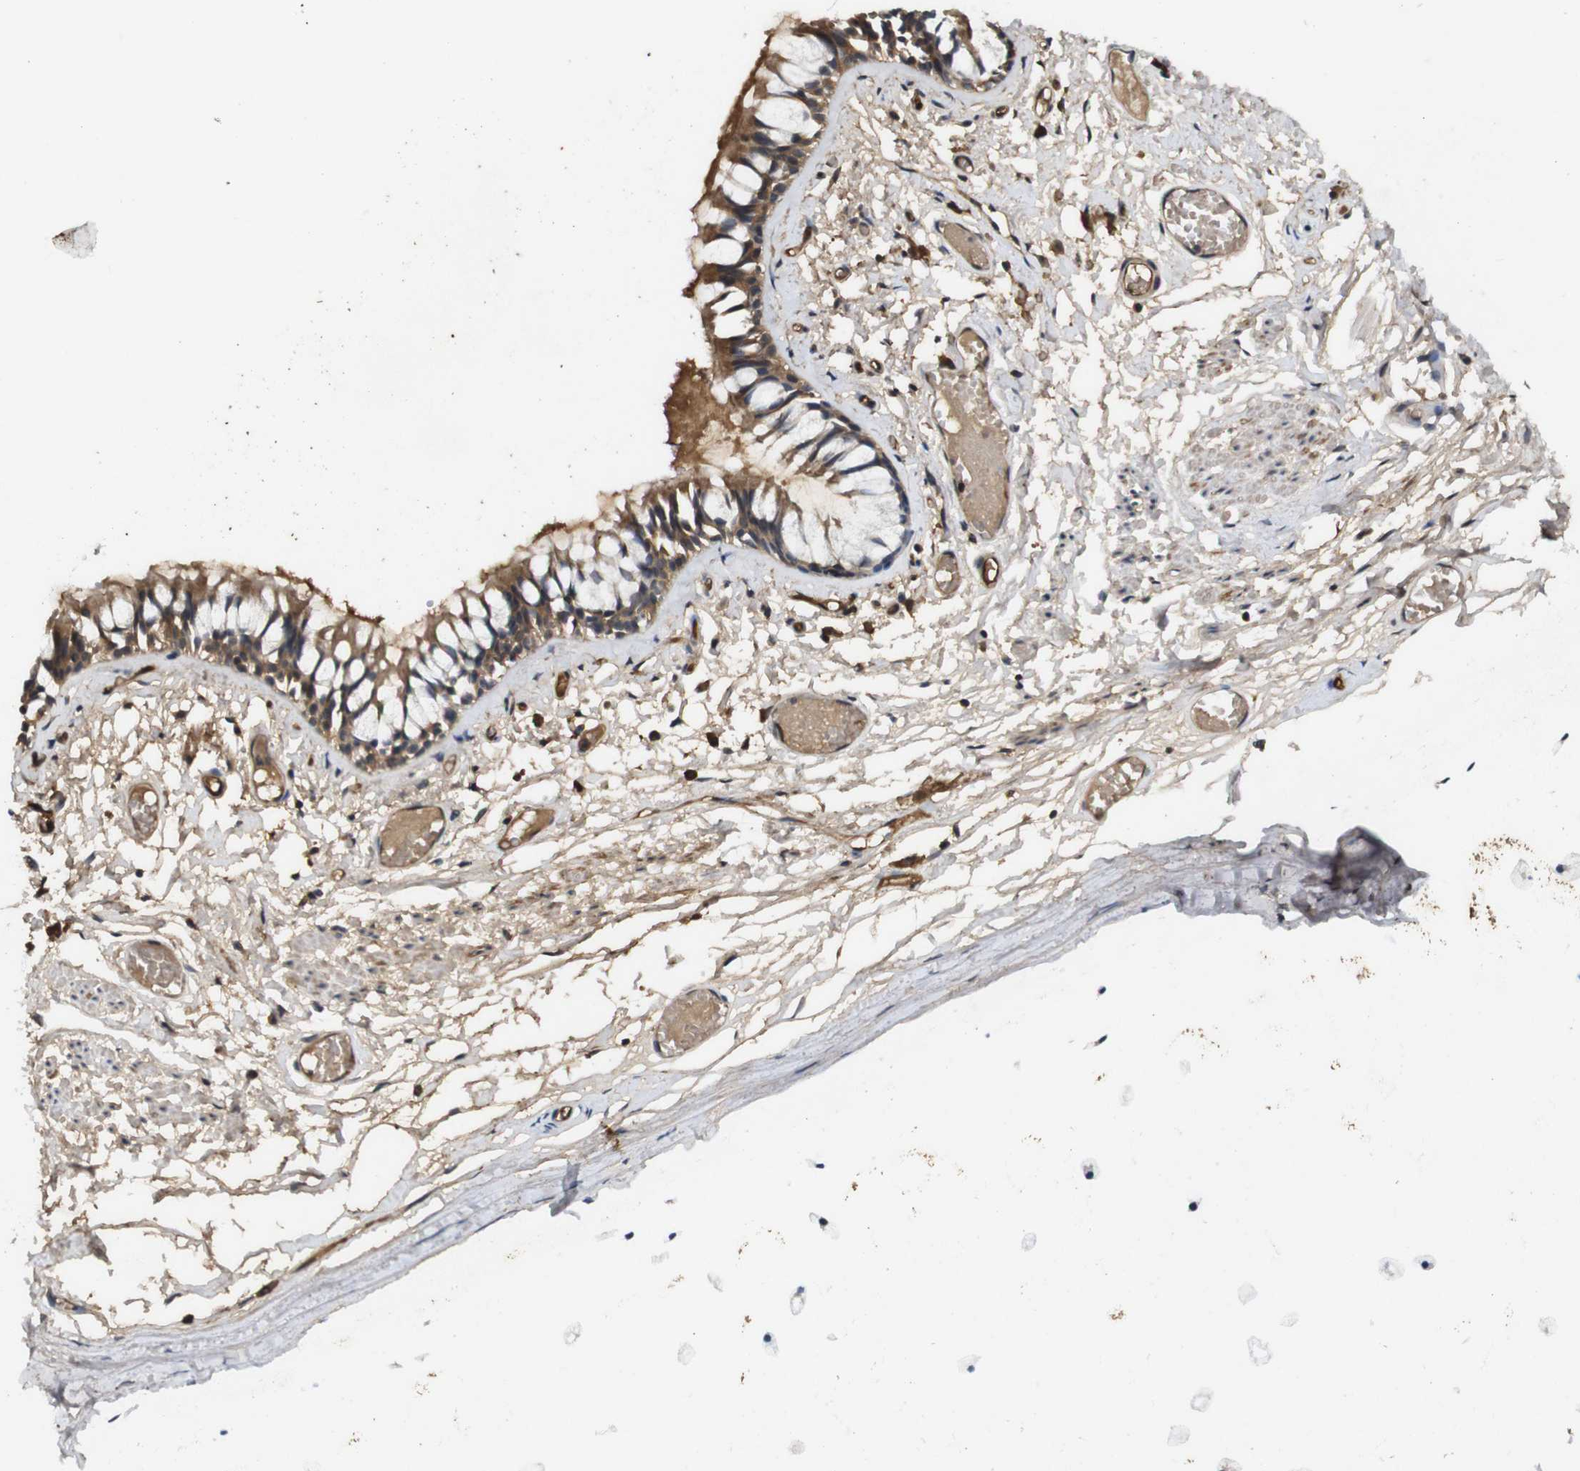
{"staining": {"intensity": "moderate", "quantity": ">75%", "location": "cytoplasmic/membranous"}, "tissue": "bronchus", "cell_type": "Respiratory epithelial cells", "image_type": "normal", "snomed": [{"axis": "morphology", "description": "Normal tissue, NOS"}, {"axis": "morphology", "description": "Inflammation, NOS"}, {"axis": "topography", "description": "Cartilage tissue"}, {"axis": "topography", "description": "Lung"}], "caption": "This photomicrograph exhibits normal bronchus stained with immunohistochemistry (IHC) to label a protein in brown. The cytoplasmic/membranous of respiratory epithelial cells show moderate positivity for the protein. Nuclei are counter-stained blue.", "gene": "RIPK1", "patient": {"sex": "male", "age": 71}}